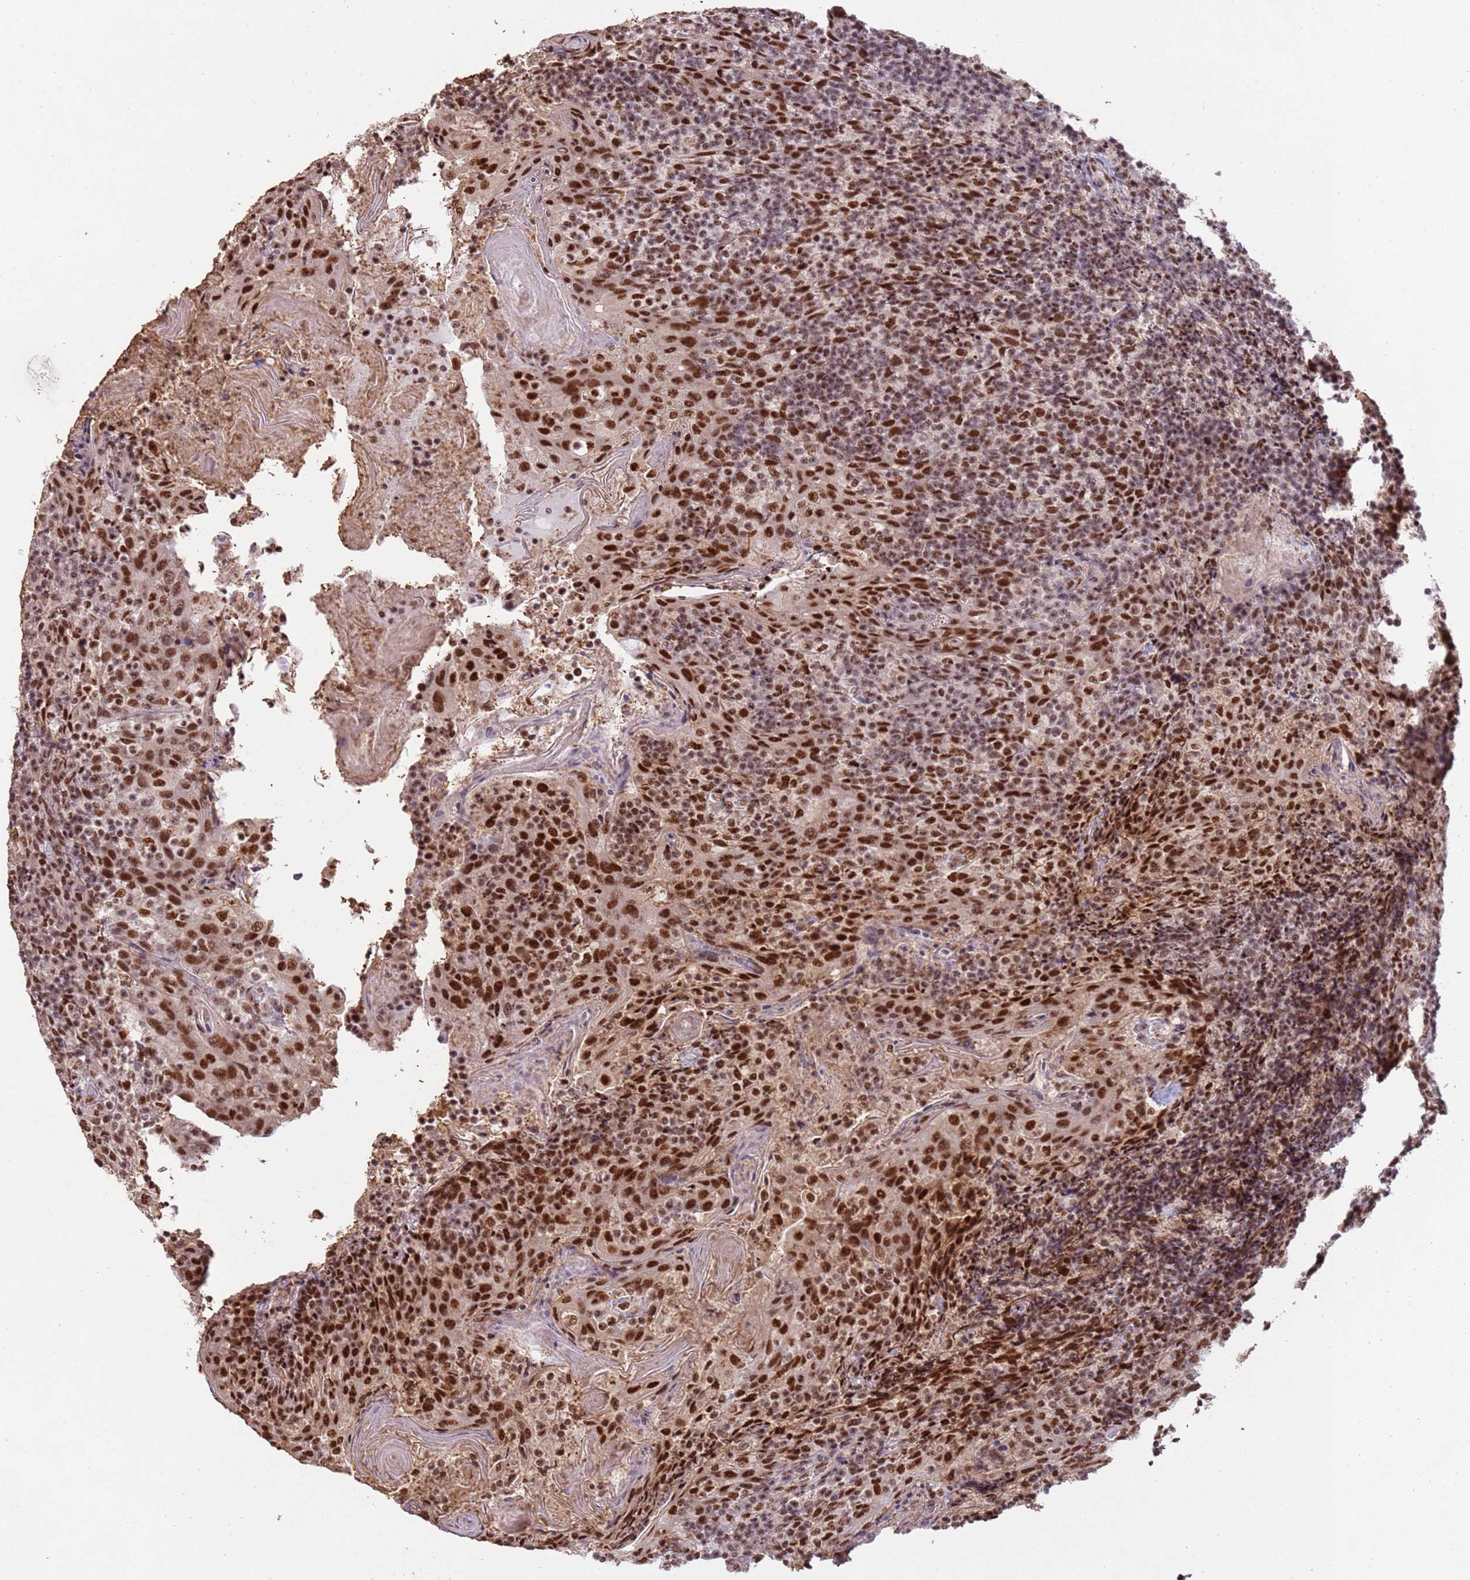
{"staining": {"intensity": "strong", "quantity": ">75%", "location": "nuclear"}, "tissue": "tonsil", "cell_type": "Germinal center cells", "image_type": "normal", "snomed": [{"axis": "morphology", "description": "Normal tissue, NOS"}, {"axis": "topography", "description": "Tonsil"}], "caption": "The image shows staining of unremarkable tonsil, revealing strong nuclear protein staining (brown color) within germinal center cells.", "gene": "ESF1", "patient": {"sex": "female", "age": 10}}